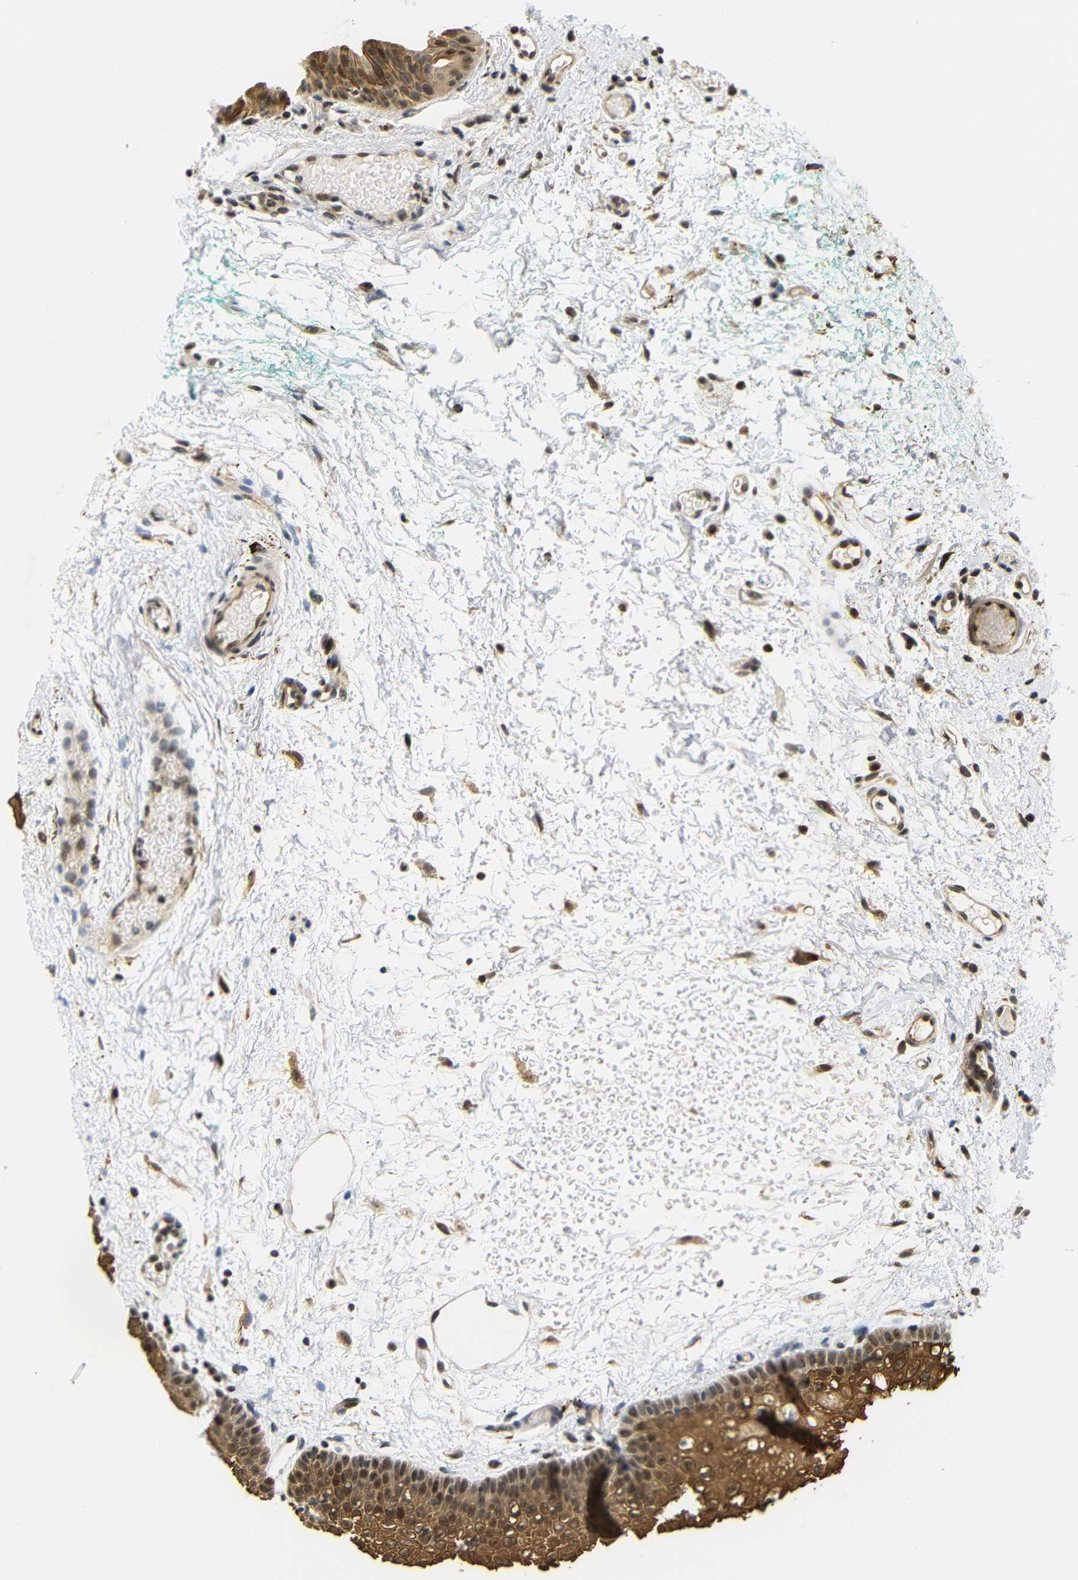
{"staining": {"intensity": "moderate", "quantity": ">75%", "location": "cytoplasmic/membranous,nuclear"}, "tissue": "oral mucosa", "cell_type": "Squamous epithelial cells", "image_type": "normal", "snomed": [{"axis": "morphology", "description": "Normal tissue, NOS"}, {"axis": "morphology", "description": "Squamous cell carcinoma, NOS"}, {"axis": "topography", "description": "Oral tissue"}, {"axis": "topography", "description": "Salivary gland"}, {"axis": "topography", "description": "Head-Neck"}], "caption": "Protein staining of benign oral mucosa displays moderate cytoplasmic/membranous,nuclear expression in approximately >75% of squamous epithelial cells.", "gene": "GJA5", "patient": {"sex": "female", "age": 62}}